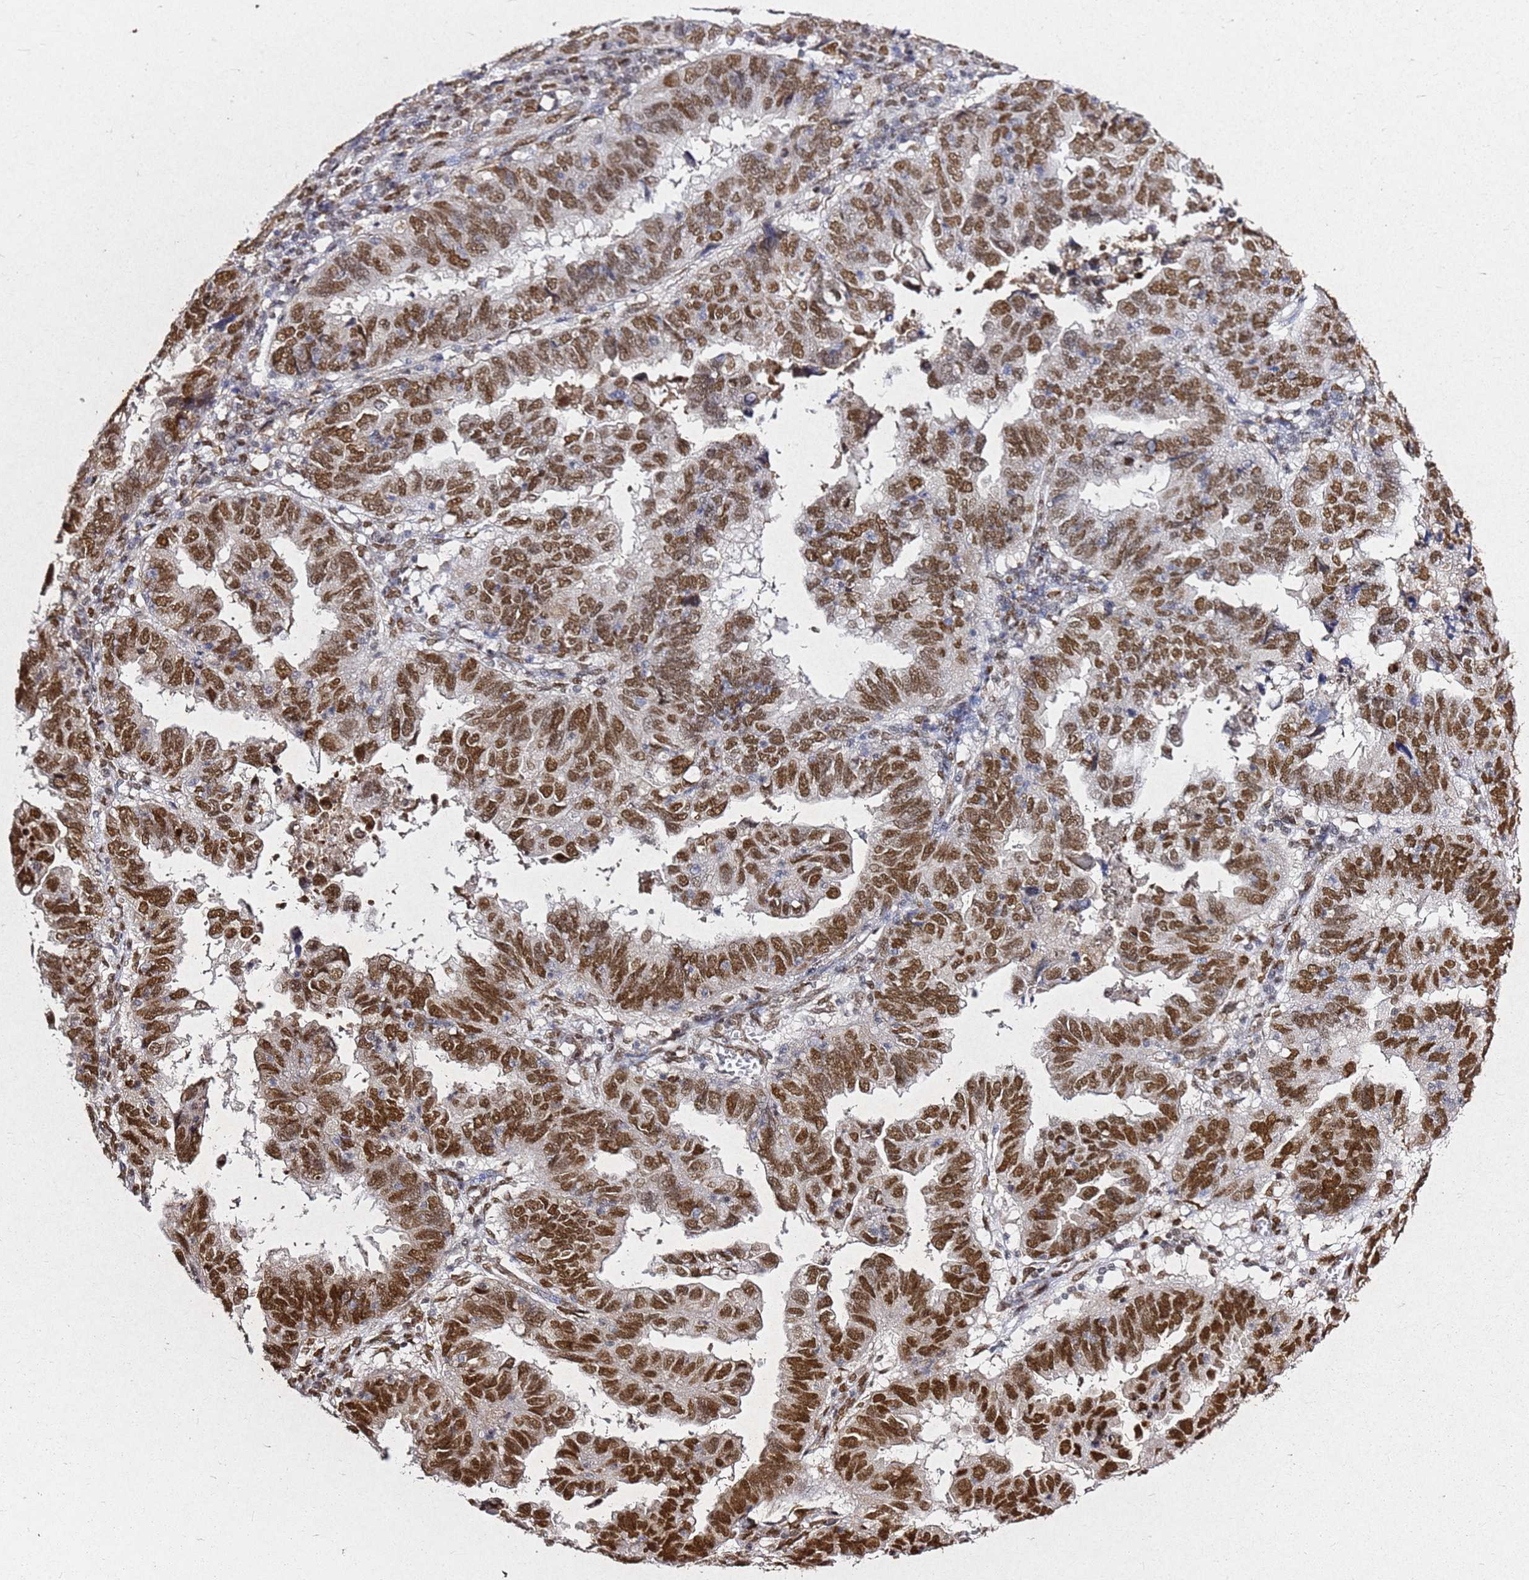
{"staining": {"intensity": "strong", "quantity": ">75%", "location": "nuclear"}, "tissue": "endometrial cancer", "cell_type": "Tumor cells", "image_type": "cancer", "snomed": [{"axis": "morphology", "description": "Adenocarcinoma, NOS"}, {"axis": "topography", "description": "Uterus"}], "caption": "An image of adenocarcinoma (endometrial) stained for a protein reveals strong nuclear brown staining in tumor cells.", "gene": "APEX1", "patient": {"sex": "female", "age": 77}}